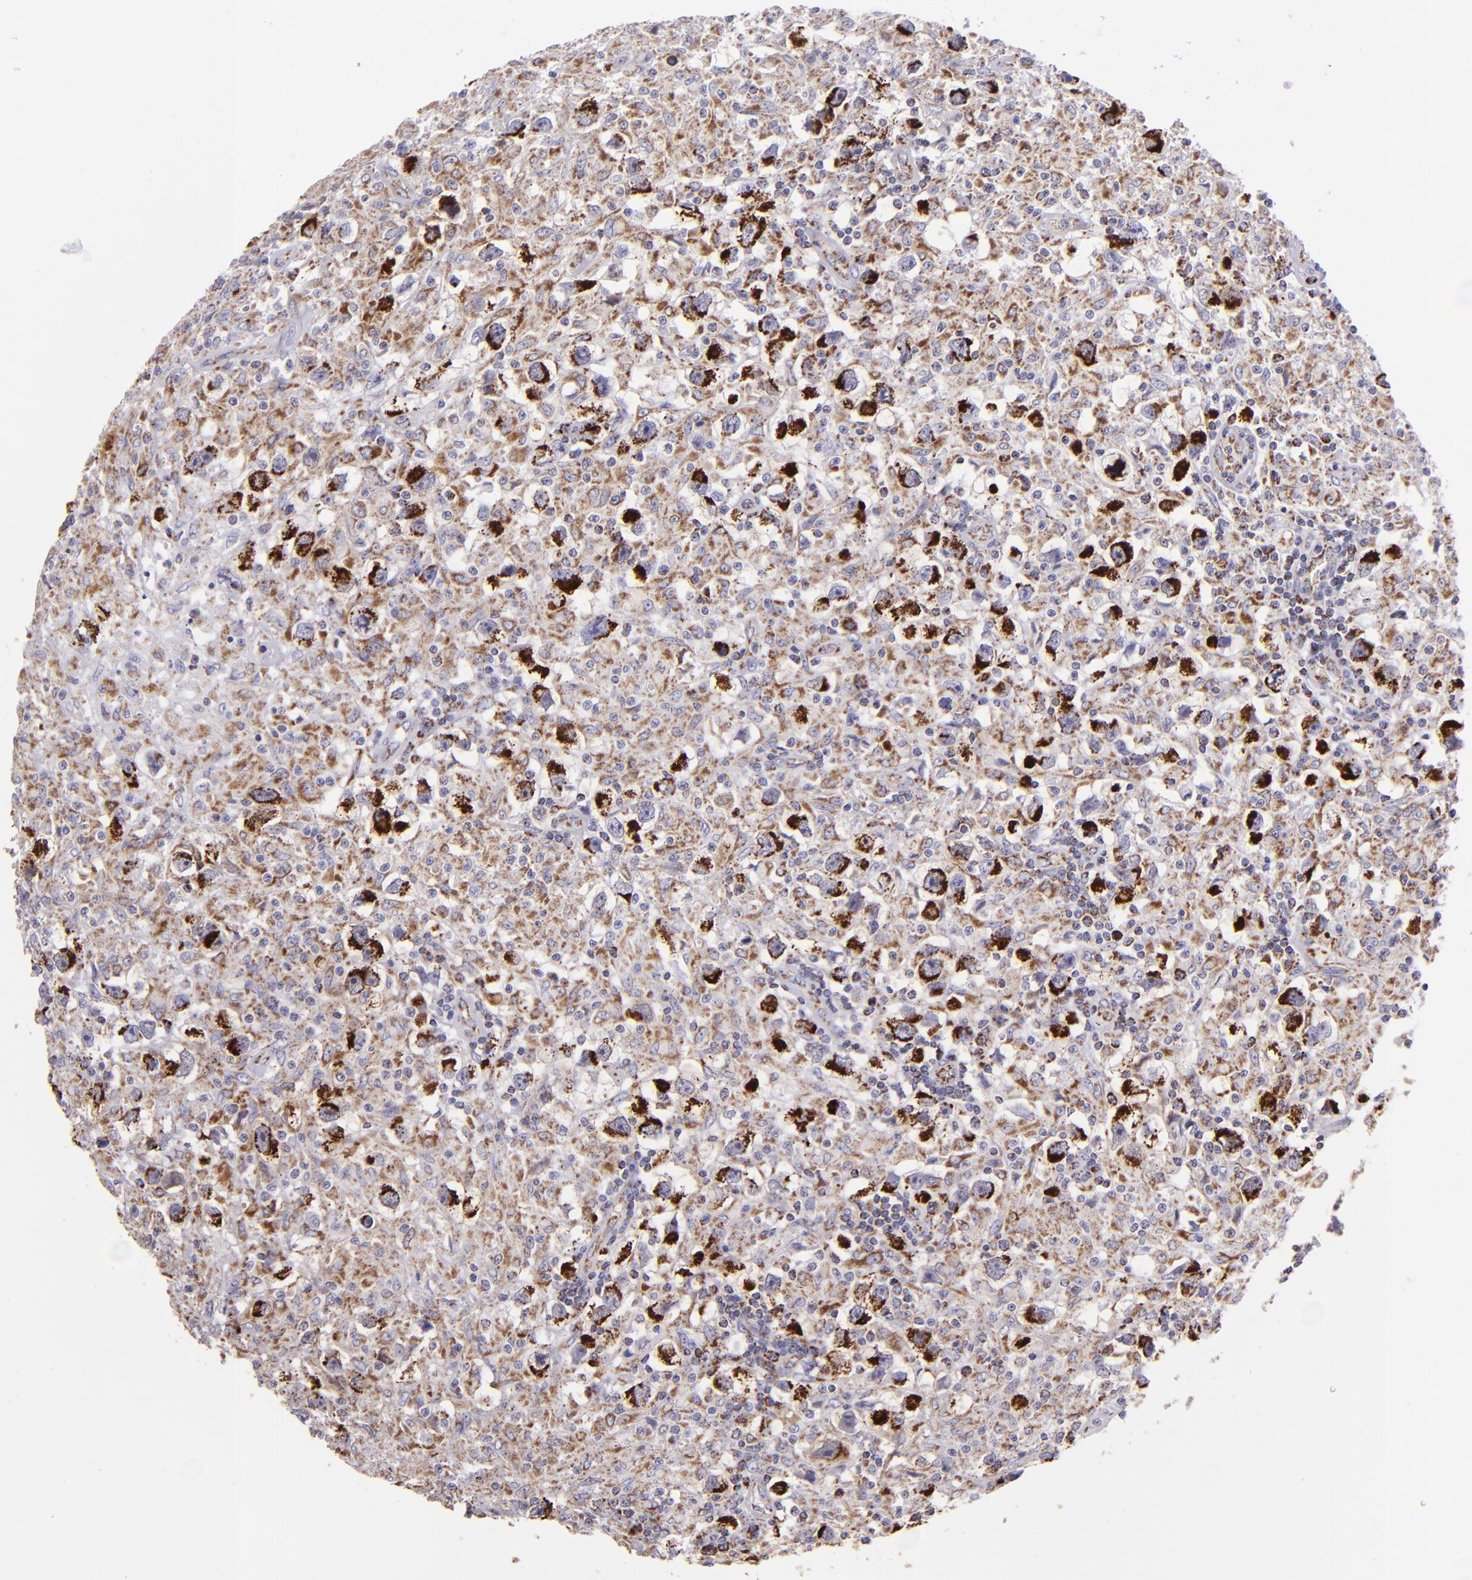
{"staining": {"intensity": "strong", "quantity": "<25%", "location": "cytoplasmic/membranous"}, "tissue": "testis cancer", "cell_type": "Tumor cells", "image_type": "cancer", "snomed": [{"axis": "morphology", "description": "Seminoma, NOS"}, {"axis": "topography", "description": "Testis"}], "caption": "Immunohistochemistry histopathology image of neoplastic tissue: seminoma (testis) stained using IHC reveals medium levels of strong protein expression localized specifically in the cytoplasmic/membranous of tumor cells, appearing as a cytoplasmic/membranous brown color.", "gene": "HSPD1", "patient": {"sex": "male", "age": 34}}